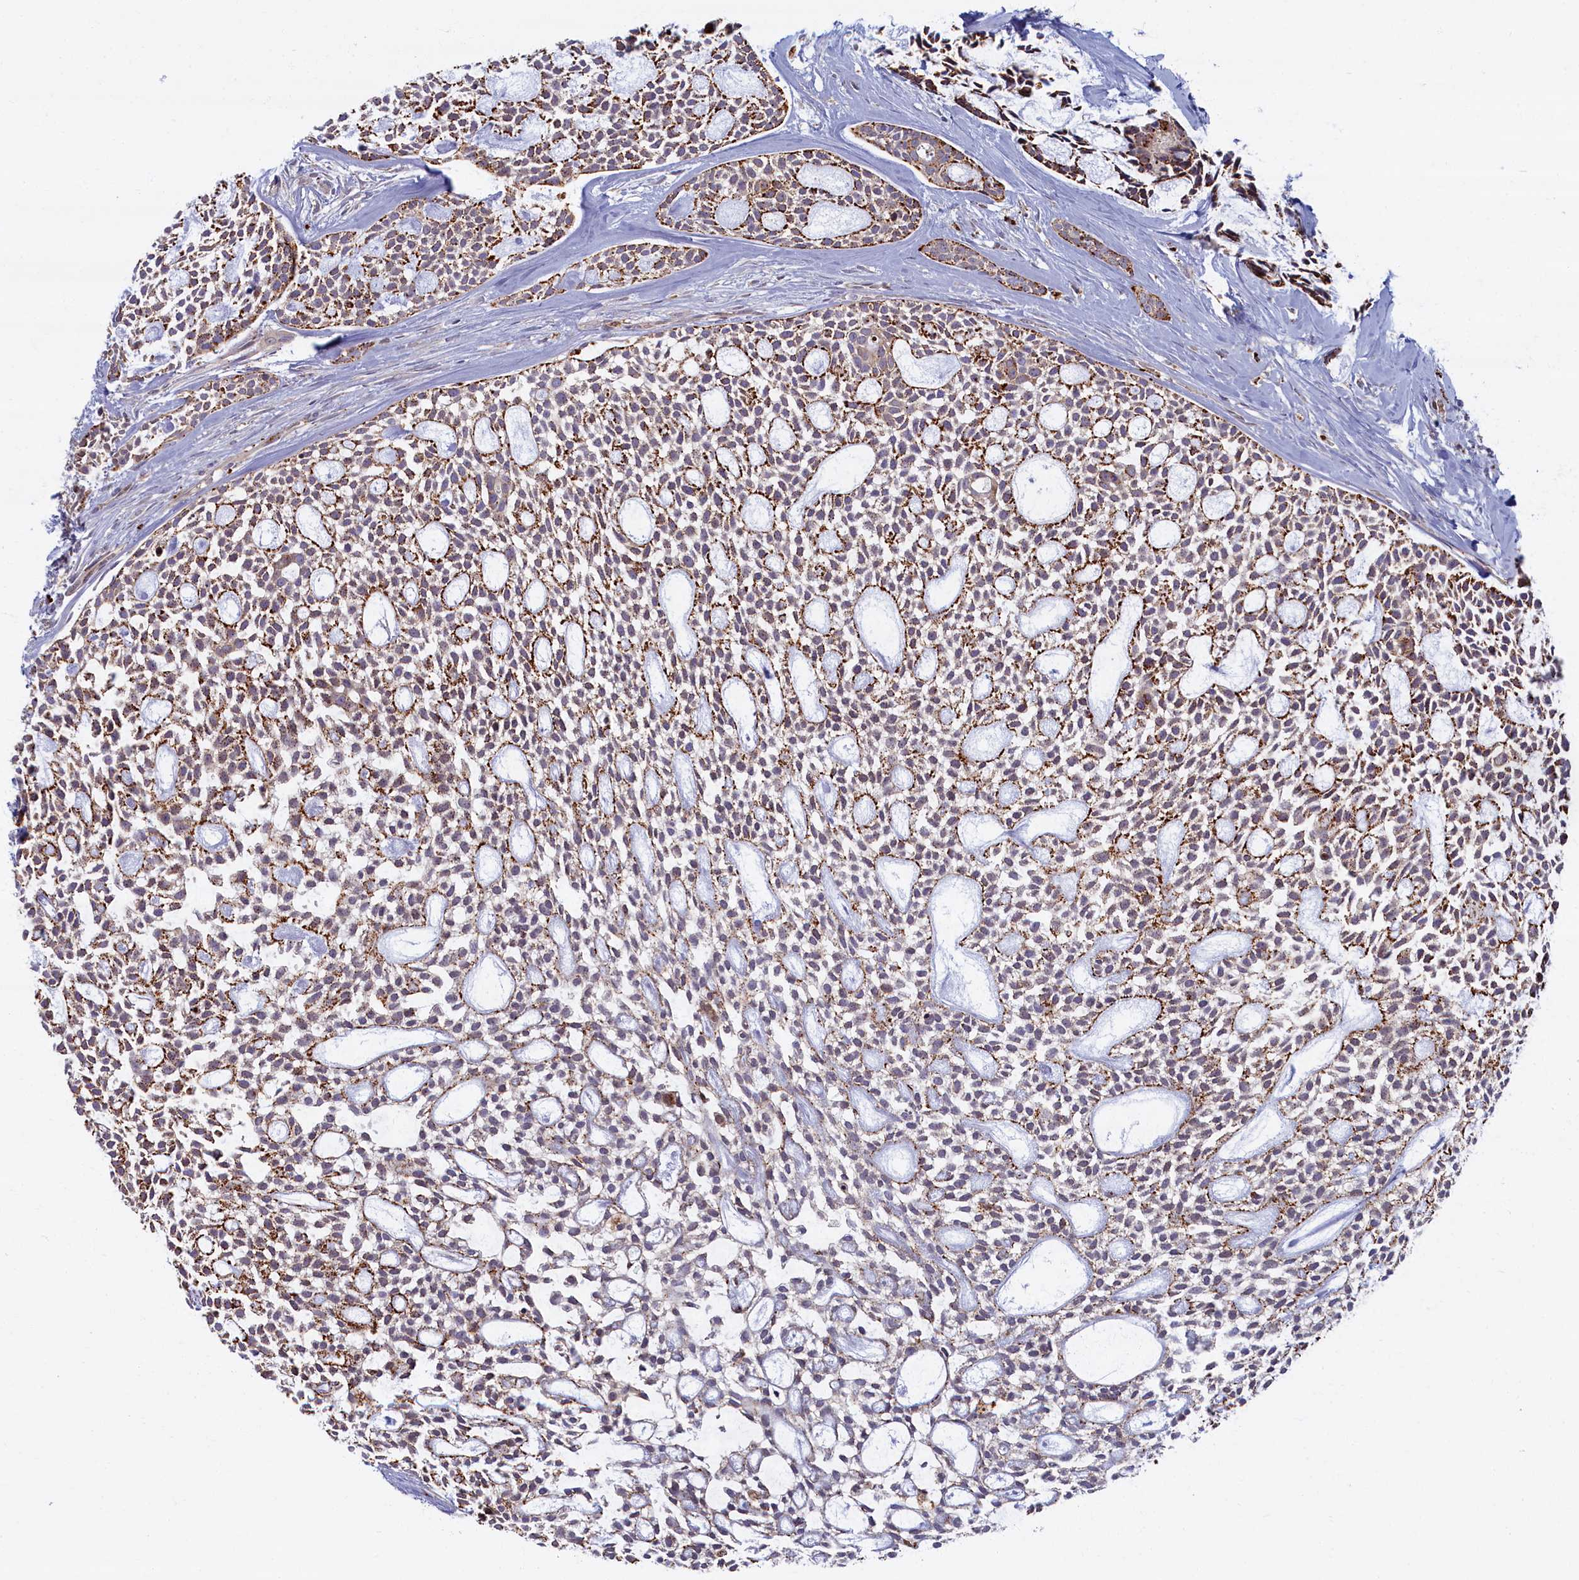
{"staining": {"intensity": "moderate", "quantity": "25%-75%", "location": "cytoplasmic/membranous"}, "tissue": "head and neck cancer", "cell_type": "Tumor cells", "image_type": "cancer", "snomed": [{"axis": "morphology", "description": "Adenocarcinoma, NOS"}, {"axis": "topography", "description": "Subcutis"}, {"axis": "topography", "description": "Head-Neck"}], "caption": "Head and neck cancer stained with DAB (3,3'-diaminobenzidine) IHC reveals medium levels of moderate cytoplasmic/membranous positivity in approximately 25%-75% of tumor cells. Immunohistochemistry stains the protein of interest in brown and the nuclei are stained blue.", "gene": "FCSK", "patient": {"sex": "female", "age": 73}}